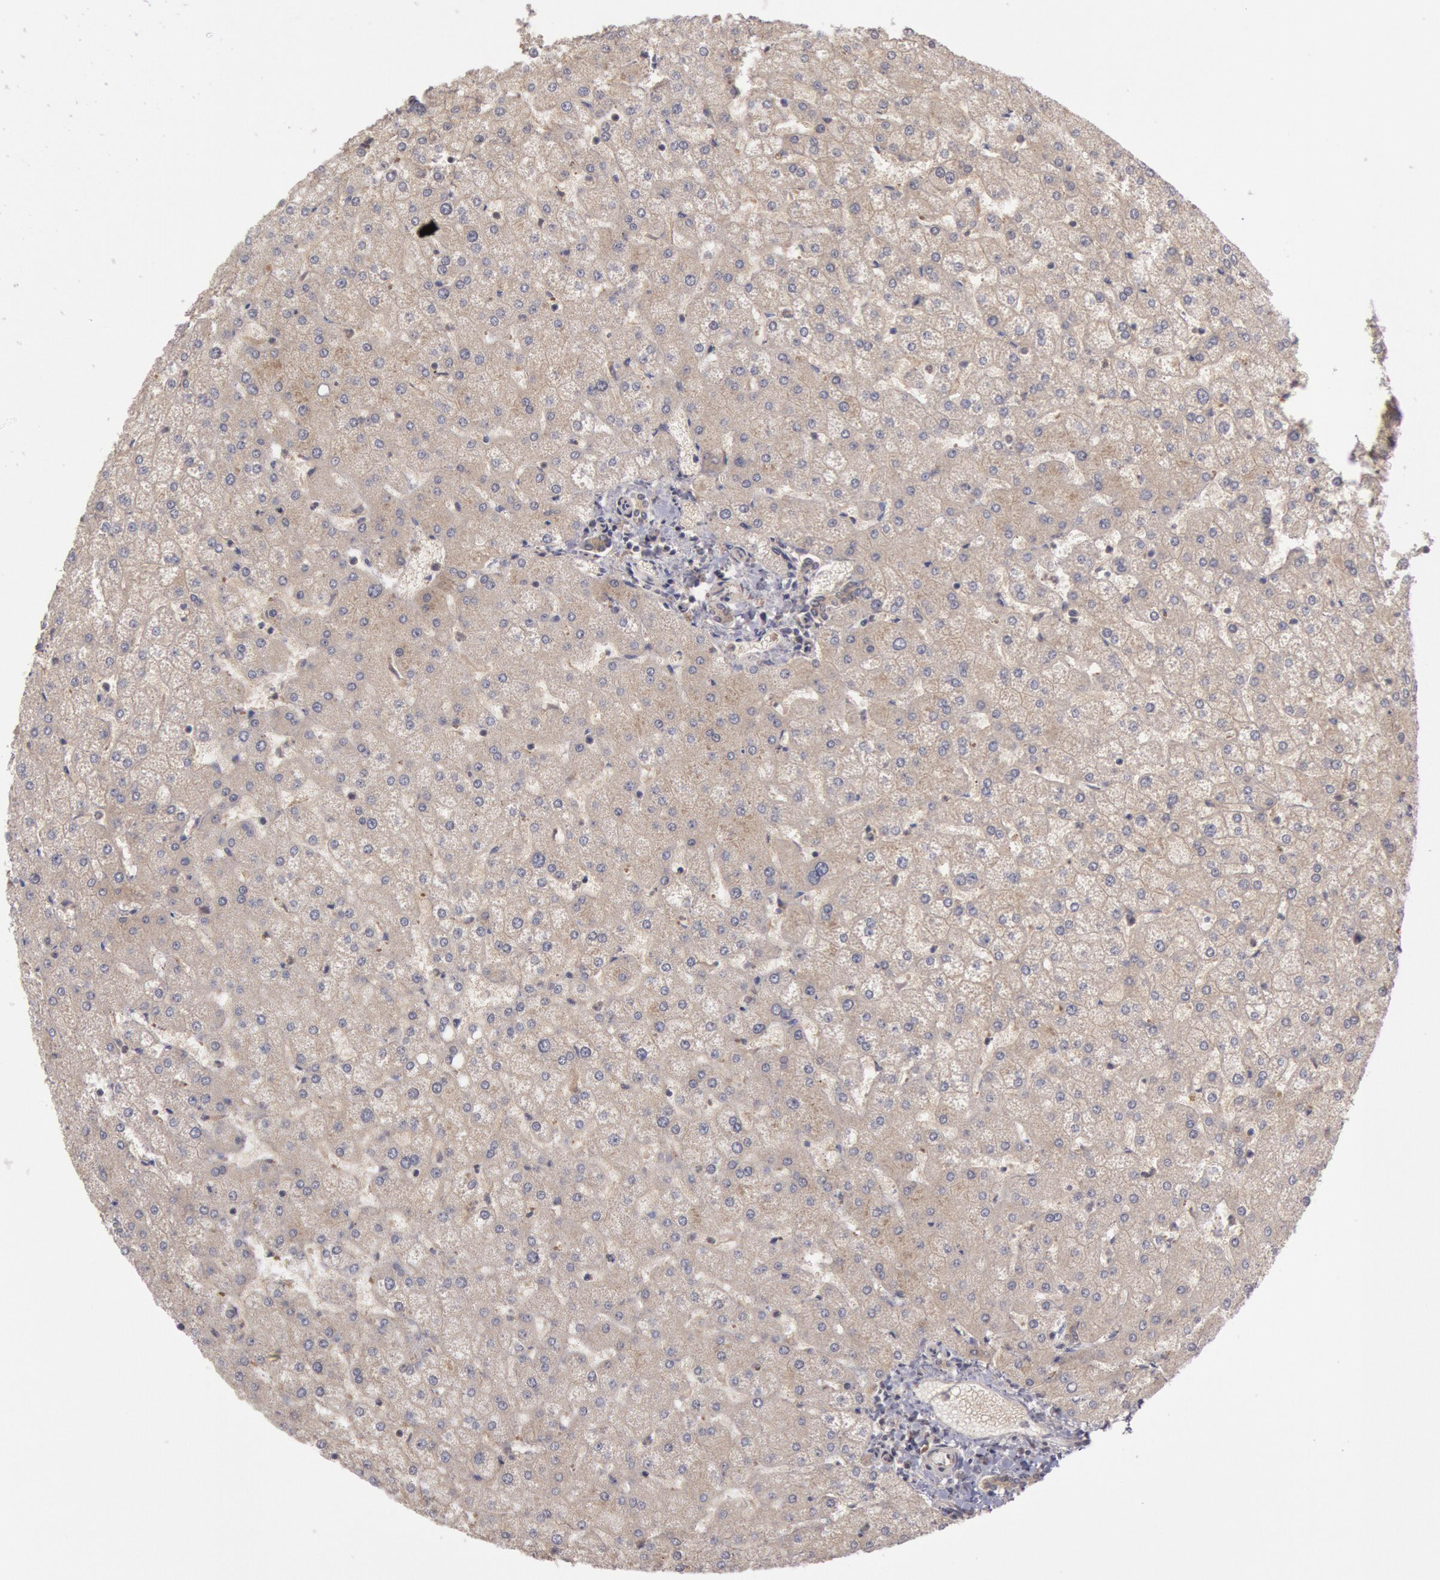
{"staining": {"intensity": "weak", "quantity": ">75%", "location": "cytoplasmic/membranous"}, "tissue": "liver", "cell_type": "Hepatocytes", "image_type": "normal", "snomed": [{"axis": "morphology", "description": "Normal tissue, NOS"}, {"axis": "topography", "description": "Liver"}], "caption": "Brown immunohistochemical staining in benign human liver displays weak cytoplasmic/membranous positivity in about >75% of hepatocytes.", "gene": "BRAF", "patient": {"sex": "female", "age": 32}}